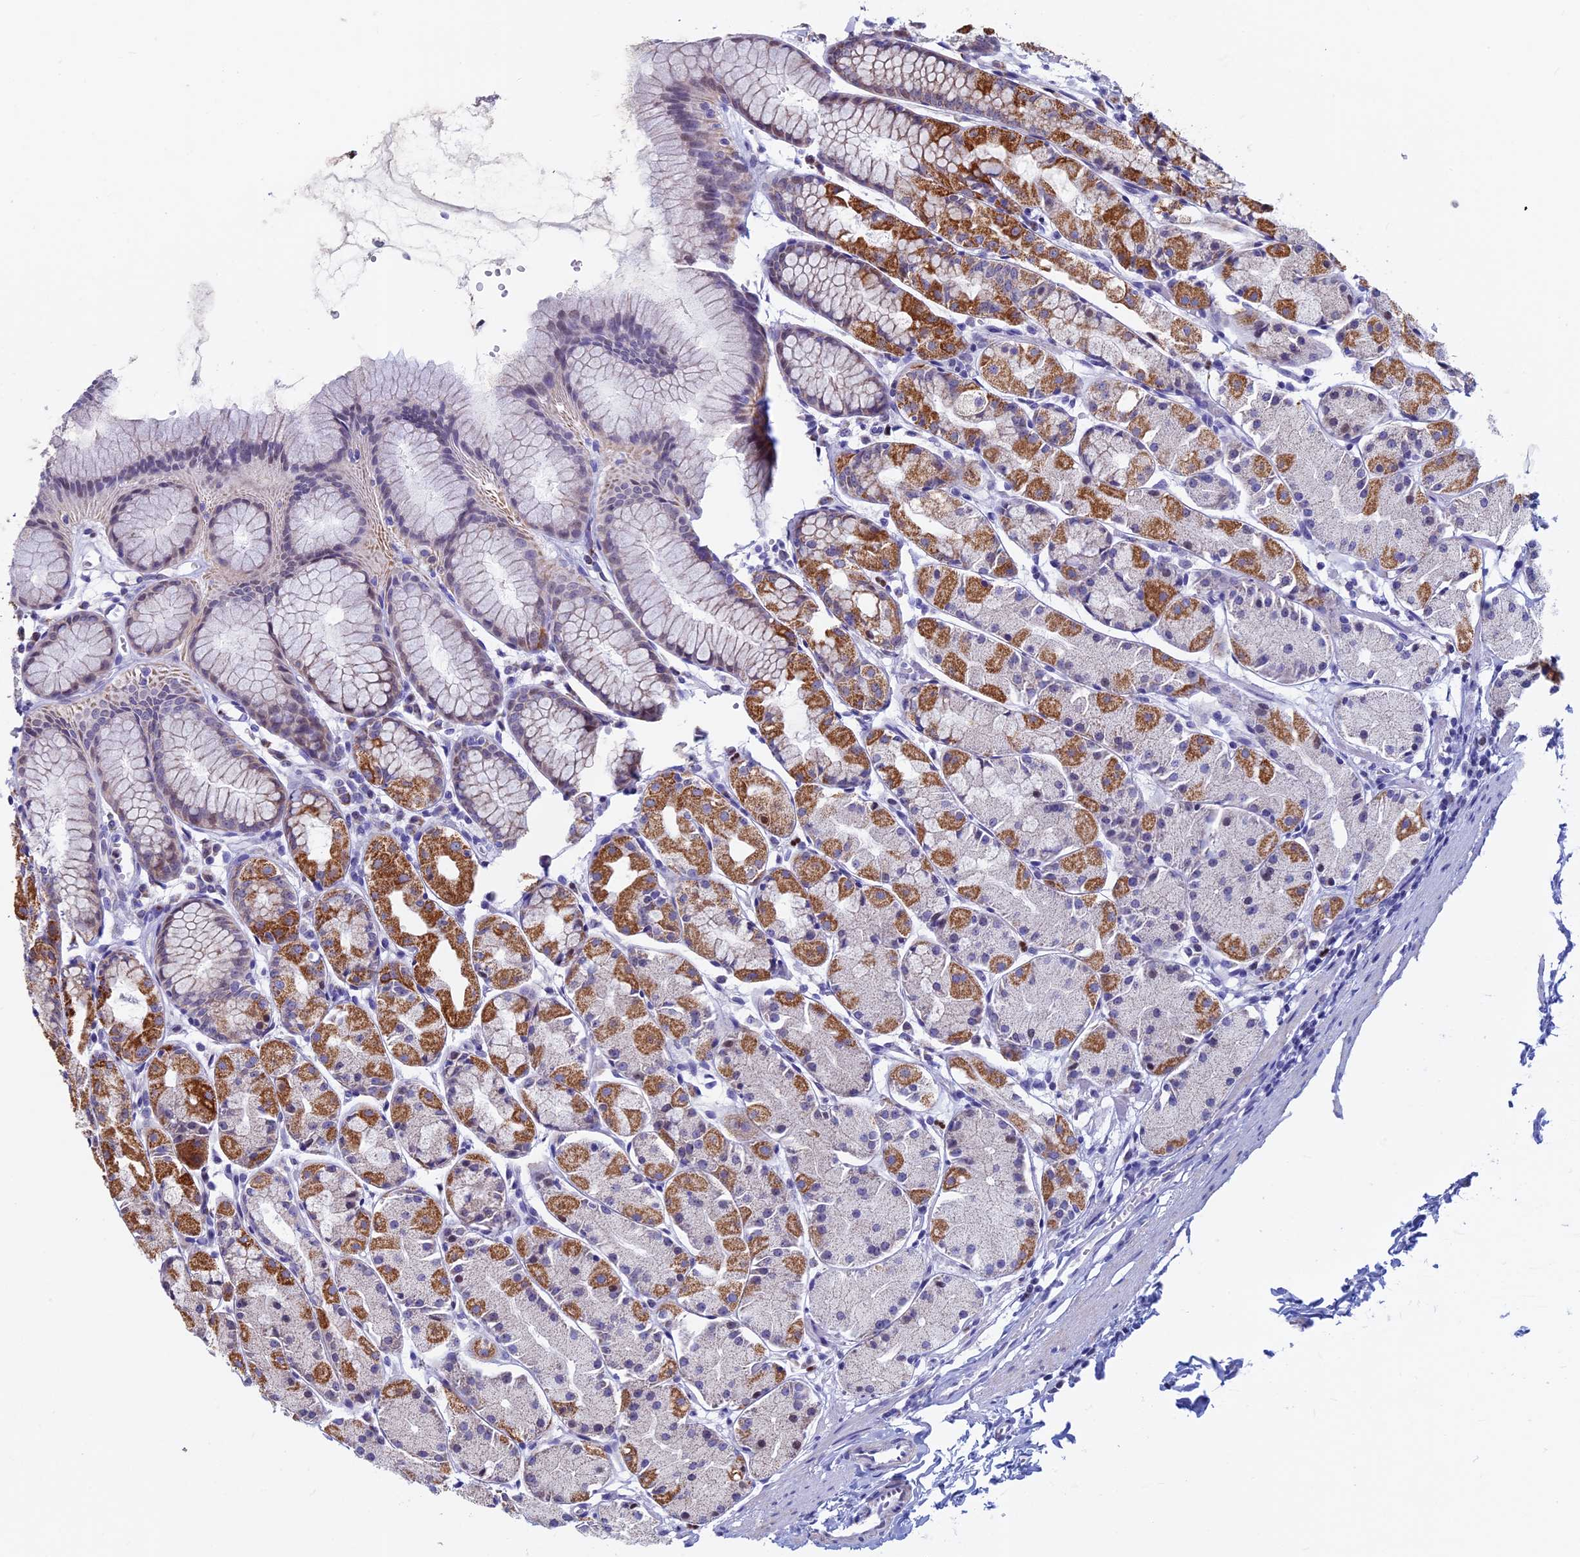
{"staining": {"intensity": "moderate", "quantity": "25%-75%", "location": "cytoplasmic/membranous"}, "tissue": "stomach", "cell_type": "Glandular cells", "image_type": "normal", "snomed": [{"axis": "morphology", "description": "Normal tissue, NOS"}, {"axis": "topography", "description": "Stomach, upper"}], "caption": "Immunohistochemical staining of unremarkable stomach exhibits 25%-75% levels of moderate cytoplasmic/membranous protein staining in approximately 25%-75% of glandular cells. The protein is stained brown, and the nuclei are stained in blue (DAB IHC with brightfield microscopy, high magnification).", "gene": "ACSS1", "patient": {"sex": "male", "age": 47}}